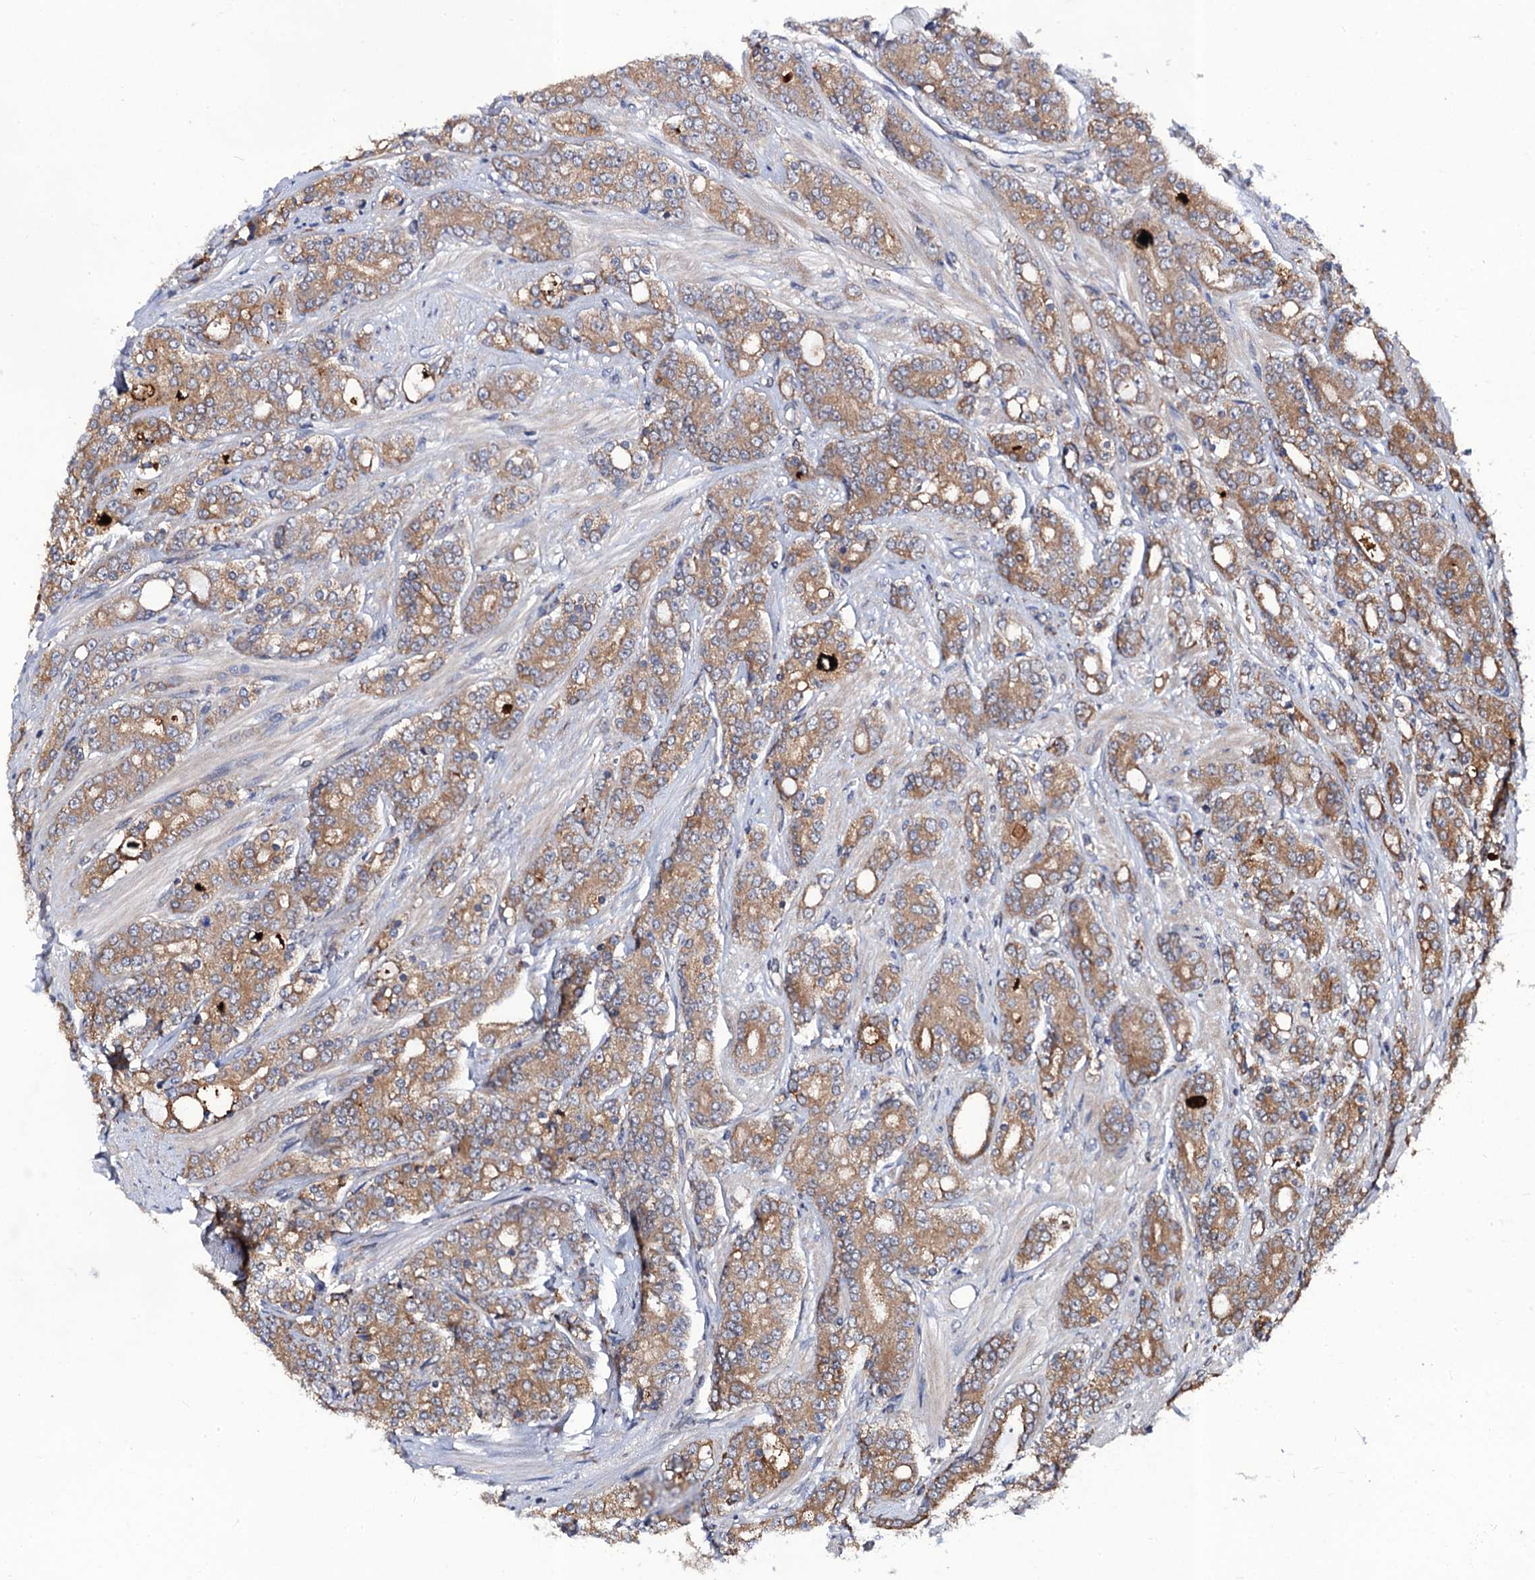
{"staining": {"intensity": "moderate", "quantity": ">75%", "location": "cytoplasmic/membranous"}, "tissue": "prostate cancer", "cell_type": "Tumor cells", "image_type": "cancer", "snomed": [{"axis": "morphology", "description": "Adenocarcinoma, High grade"}, {"axis": "topography", "description": "Prostate"}], "caption": "An image of adenocarcinoma (high-grade) (prostate) stained for a protein shows moderate cytoplasmic/membranous brown staining in tumor cells.", "gene": "PGLS", "patient": {"sex": "male", "age": 62}}